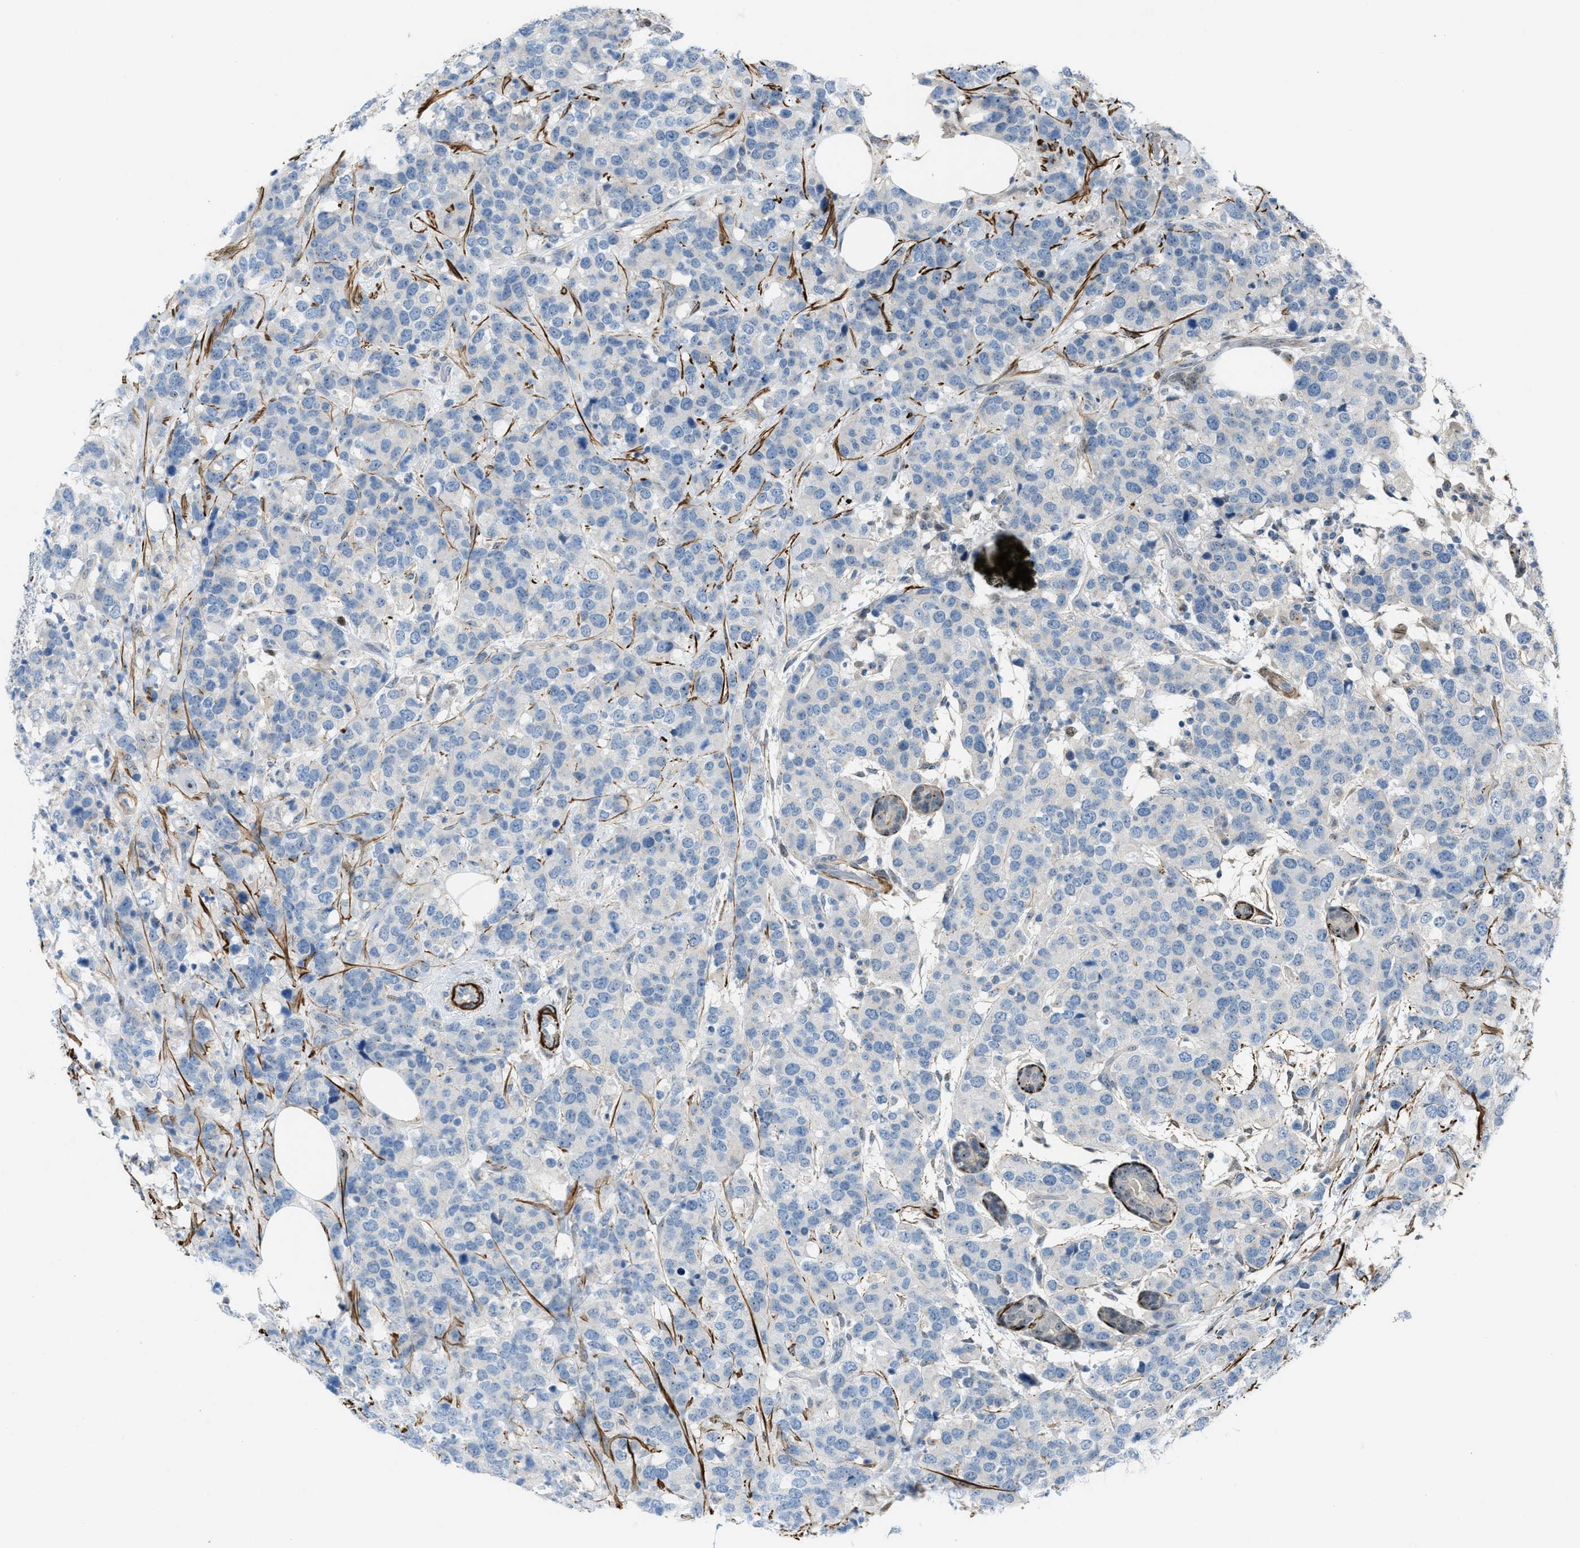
{"staining": {"intensity": "negative", "quantity": "none", "location": "none"}, "tissue": "breast cancer", "cell_type": "Tumor cells", "image_type": "cancer", "snomed": [{"axis": "morphology", "description": "Lobular carcinoma"}, {"axis": "topography", "description": "Breast"}], "caption": "Breast cancer (lobular carcinoma) was stained to show a protein in brown. There is no significant expression in tumor cells. (DAB (3,3'-diaminobenzidine) IHC visualized using brightfield microscopy, high magnification).", "gene": "NQO2", "patient": {"sex": "female", "age": 59}}